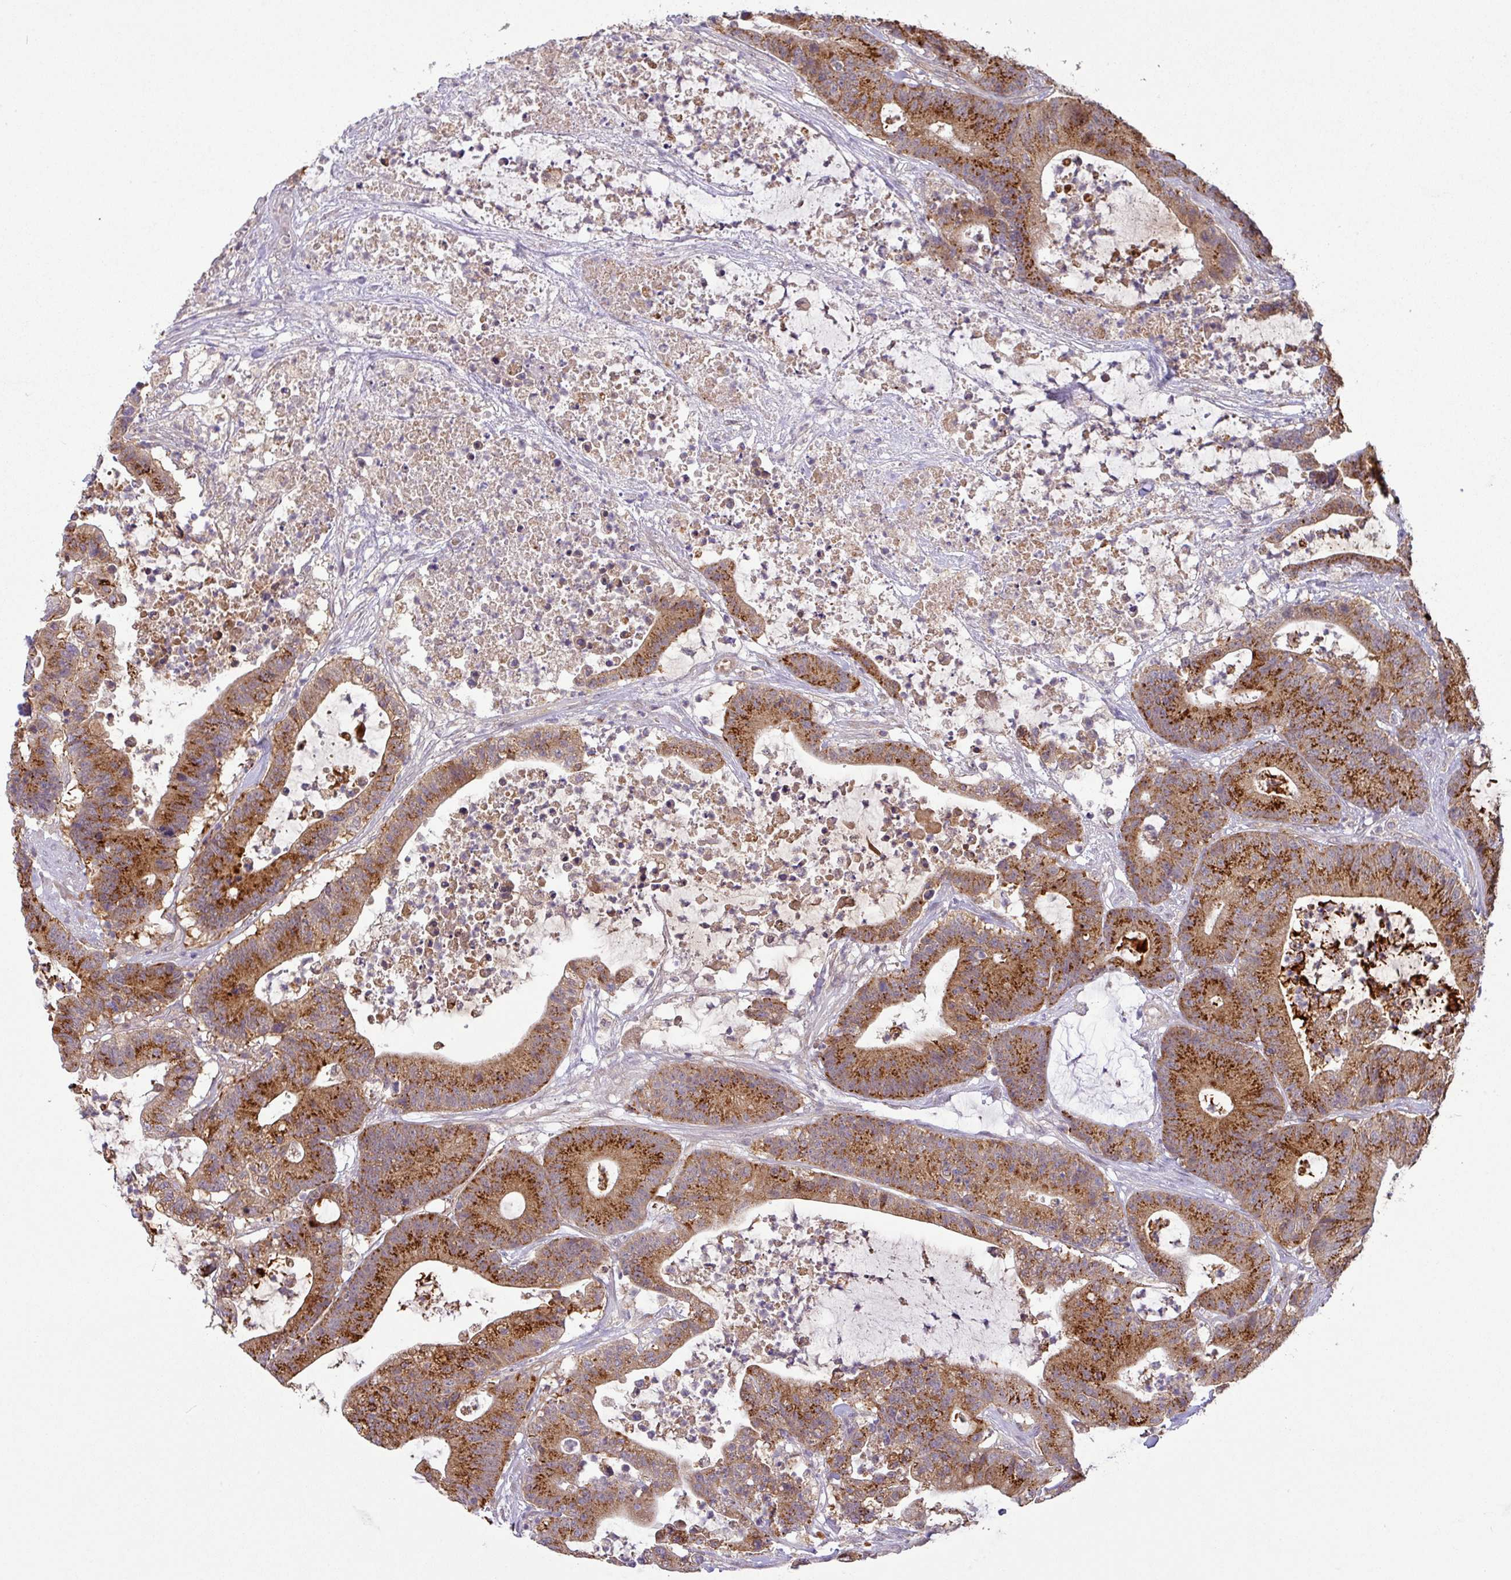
{"staining": {"intensity": "strong", "quantity": ">75%", "location": "cytoplasmic/membranous"}, "tissue": "colorectal cancer", "cell_type": "Tumor cells", "image_type": "cancer", "snomed": [{"axis": "morphology", "description": "Adenocarcinoma, NOS"}, {"axis": "topography", "description": "Colon"}], "caption": "DAB immunohistochemical staining of colorectal cancer (adenocarcinoma) demonstrates strong cytoplasmic/membranous protein positivity in approximately >75% of tumor cells. The staining was performed using DAB to visualize the protein expression in brown, while the nuclei were stained in blue with hematoxylin (Magnification: 20x).", "gene": "GALNT12", "patient": {"sex": "female", "age": 84}}